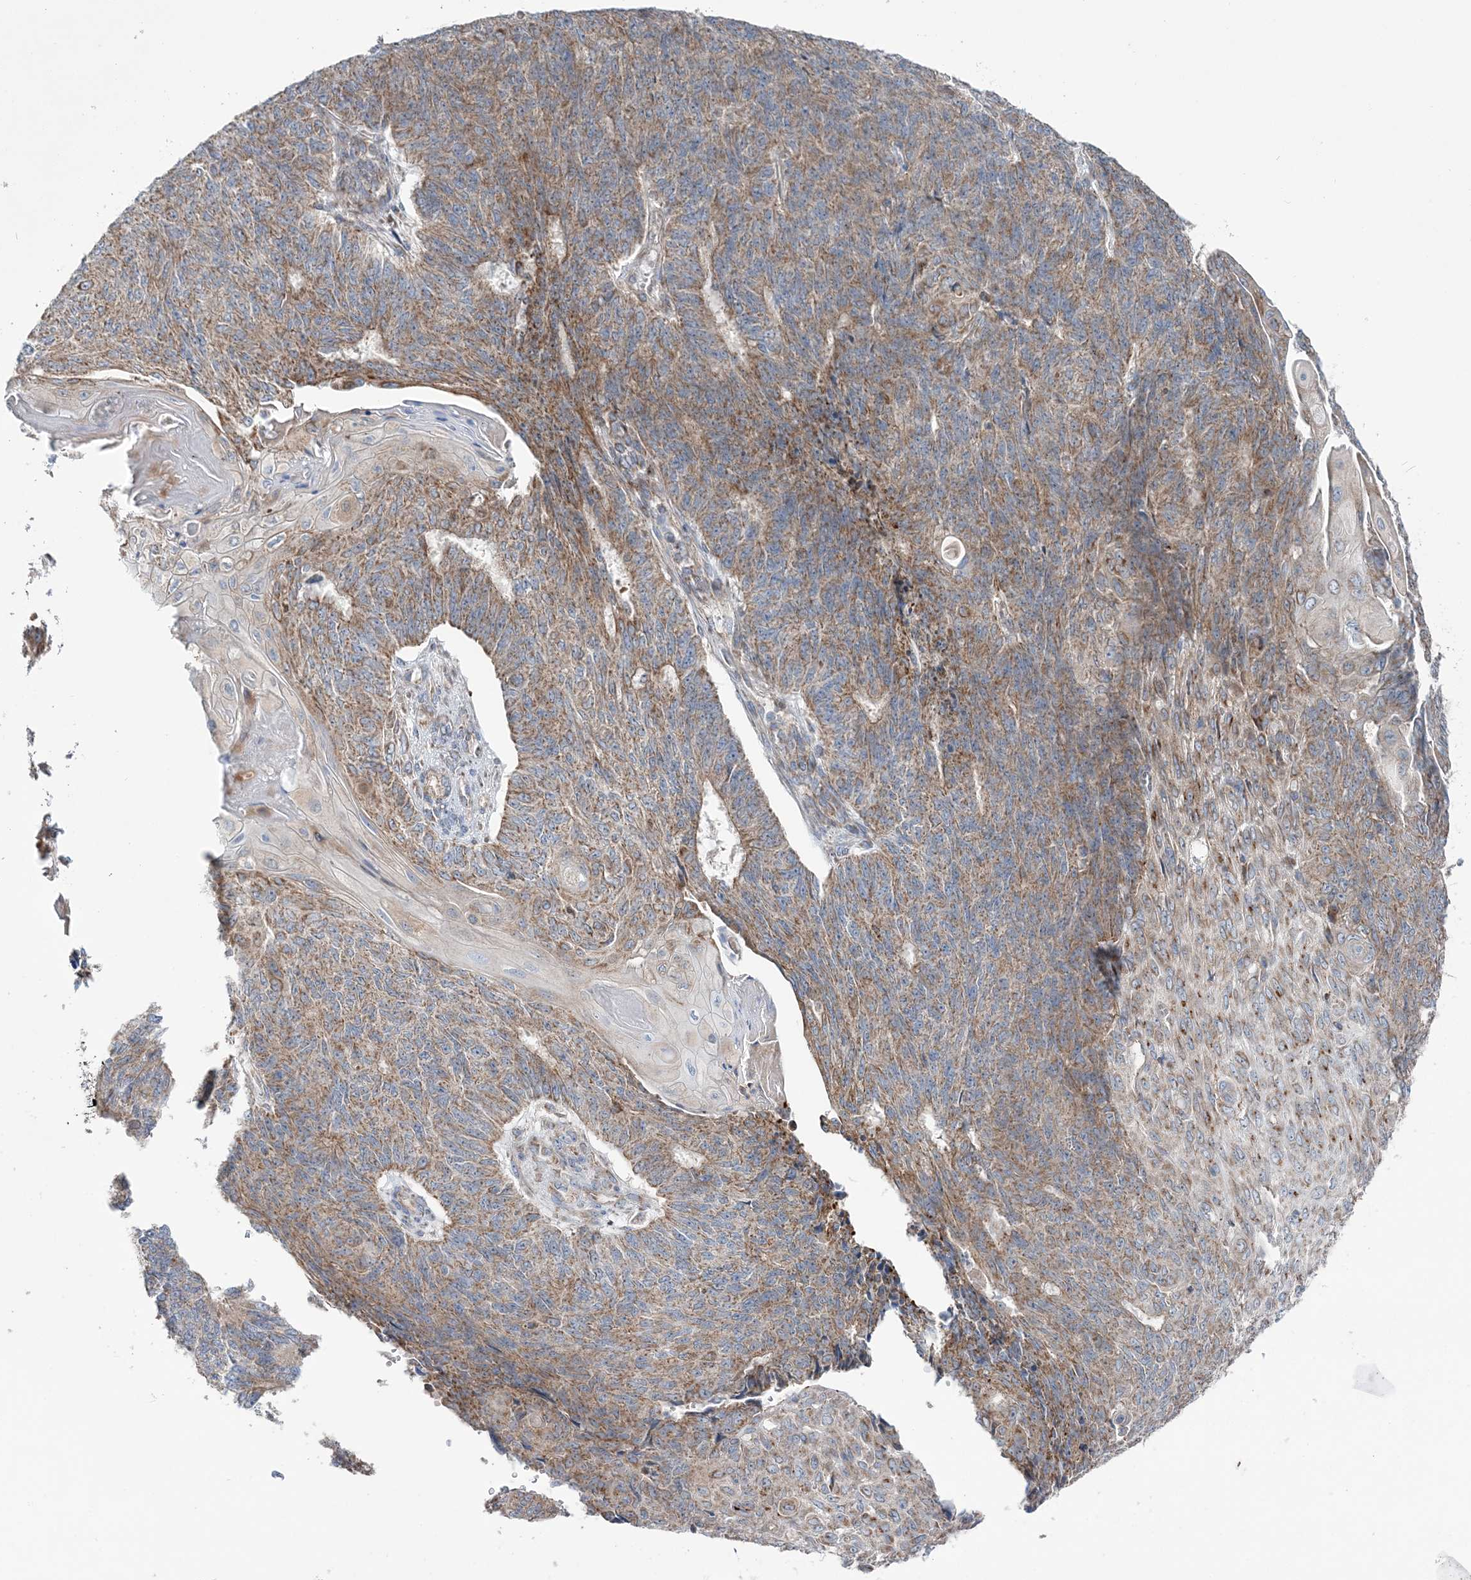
{"staining": {"intensity": "moderate", "quantity": ">75%", "location": "cytoplasmic/membranous"}, "tissue": "endometrial cancer", "cell_type": "Tumor cells", "image_type": "cancer", "snomed": [{"axis": "morphology", "description": "Adenocarcinoma, NOS"}, {"axis": "topography", "description": "Endometrium"}], "caption": "Immunohistochemistry (IHC) photomicrograph of human endometrial cancer (adenocarcinoma) stained for a protein (brown), which displays medium levels of moderate cytoplasmic/membranous expression in about >75% of tumor cells.", "gene": "OPA1", "patient": {"sex": "female", "age": 32}}